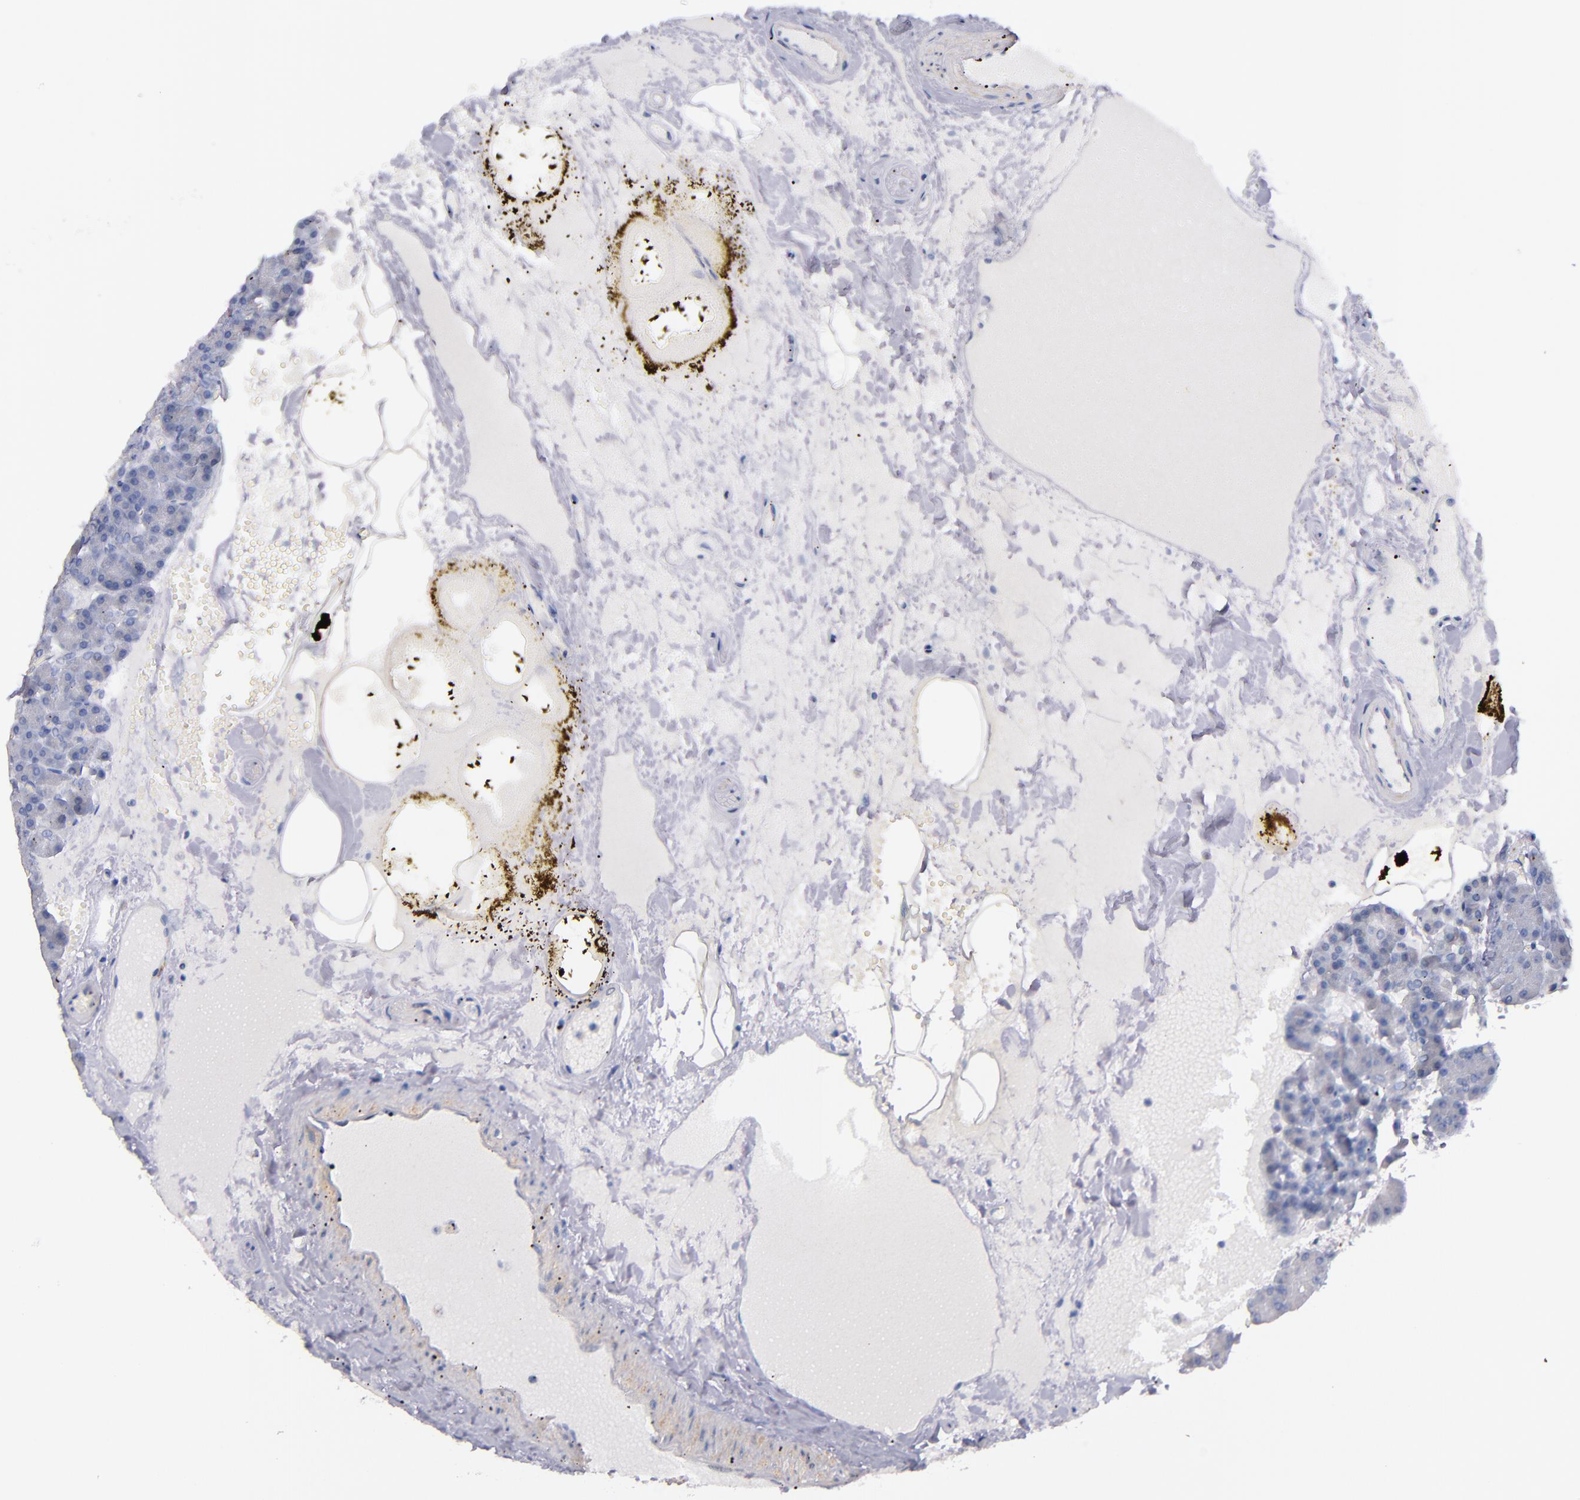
{"staining": {"intensity": "negative", "quantity": "none", "location": "none"}, "tissue": "pancreas", "cell_type": "Exocrine glandular cells", "image_type": "normal", "snomed": [{"axis": "morphology", "description": "Normal tissue, NOS"}, {"axis": "topography", "description": "Pancreas"}], "caption": "Immunohistochemistry image of normal pancreas stained for a protein (brown), which displays no staining in exocrine glandular cells.", "gene": "CNTNAP2", "patient": {"sex": "female", "age": 35}}